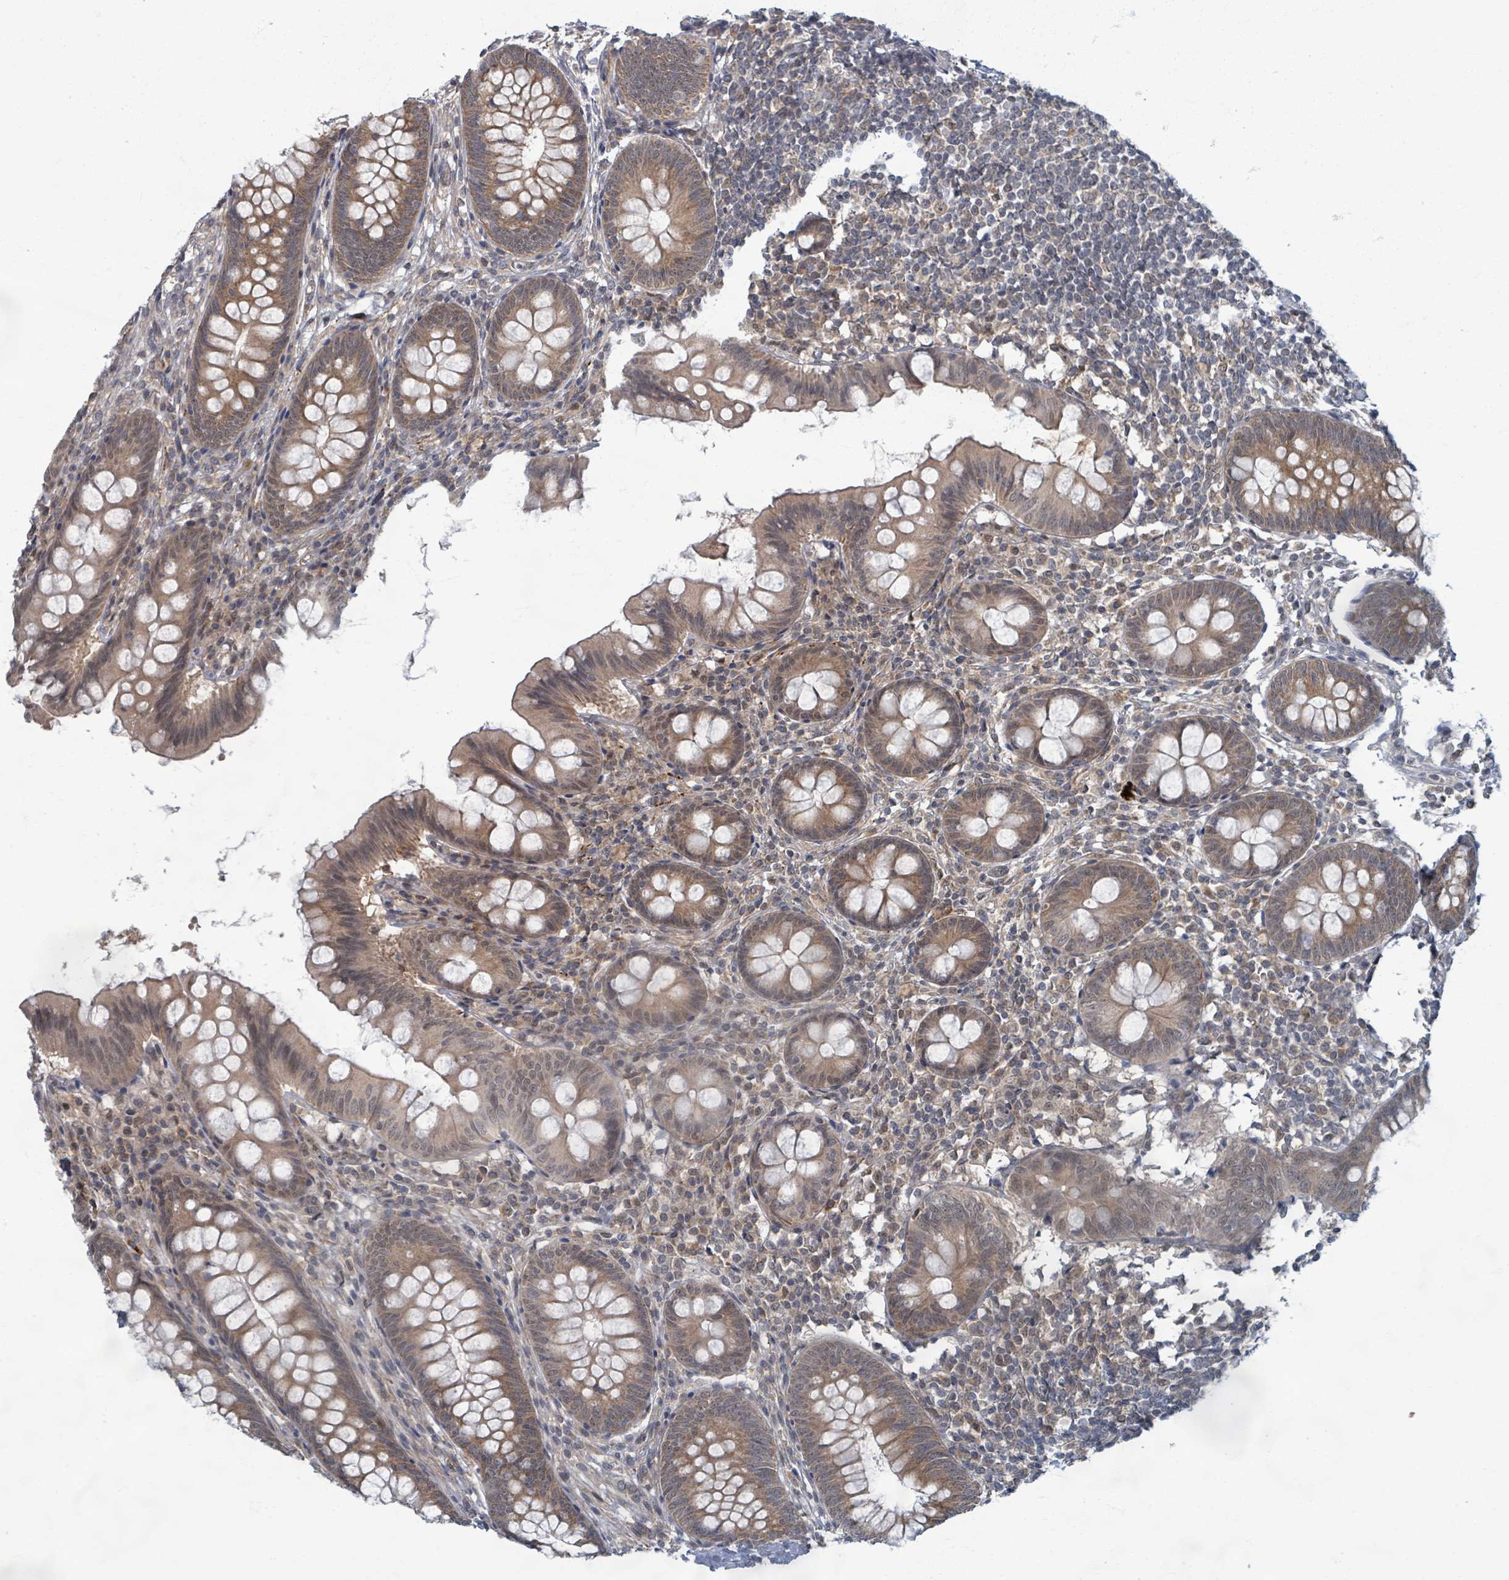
{"staining": {"intensity": "moderate", "quantity": ">75%", "location": "cytoplasmic/membranous,nuclear"}, "tissue": "appendix", "cell_type": "Glandular cells", "image_type": "normal", "snomed": [{"axis": "morphology", "description": "Normal tissue, NOS"}, {"axis": "topography", "description": "Appendix"}], "caption": "Appendix stained for a protein (brown) reveals moderate cytoplasmic/membranous,nuclear positive expression in about >75% of glandular cells.", "gene": "INTS15", "patient": {"sex": "female", "age": 51}}